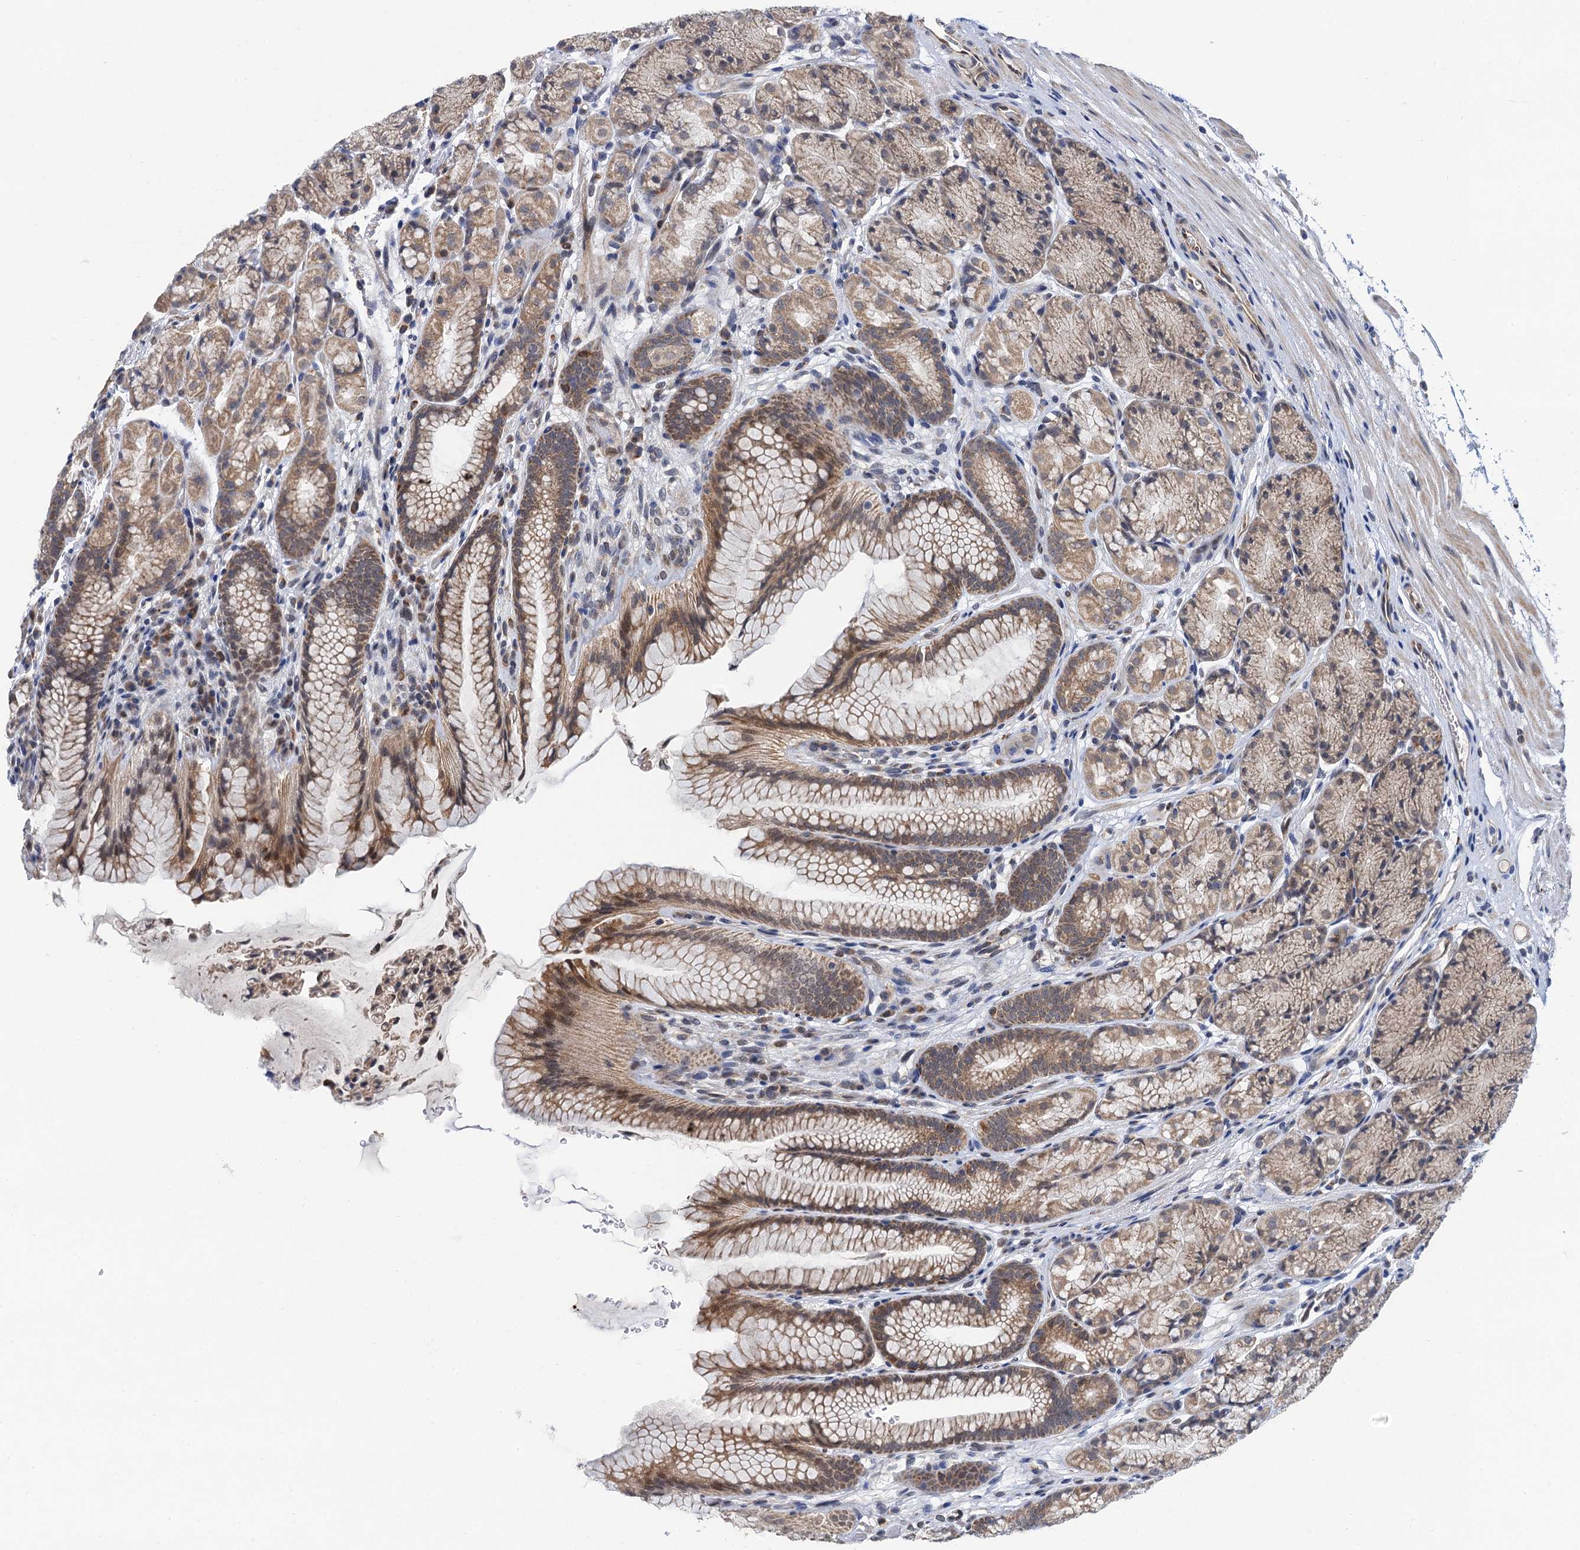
{"staining": {"intensity": "moderate", "quantity": ">75%", "location": "cytoplasmic/membranous"}, "tissue": "stomach", "cell_type": "Glandular cells", "image_type": "normal", "snomed": [{"axis": "morphology", "description": "Normal tissue, NOS"}, {"axis": "topography", "description": "Stomach"}], "caption": "The photomicrograph displays staining of normal stomach, revealing moderate cytoplasmic/membranous protein expression (brown color) within glandular cells.", "gene": "CMPK2", "patient": {"sex": "male", "age": 63}}